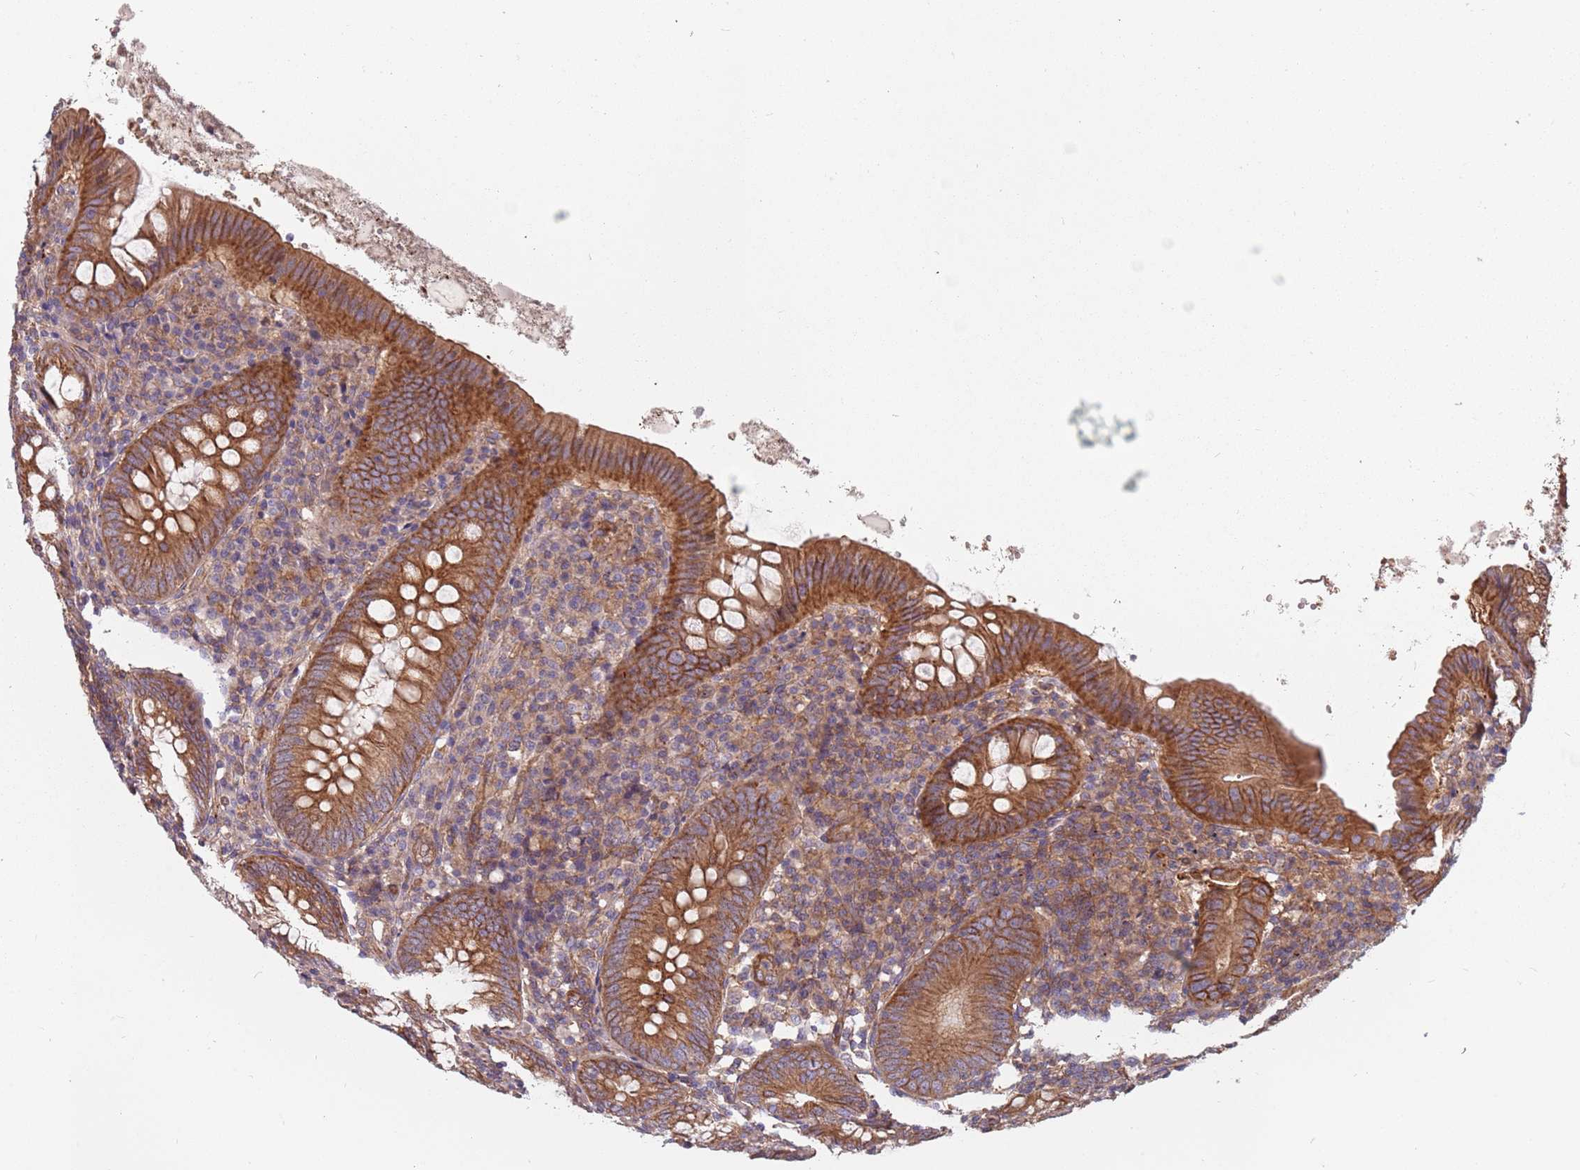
{"staining": {"intensity": "strong", "quantity": ">75%", "location": "cytoplasmic/membranous"}, "tissue": "appendix", "cell_type": "Glandular cells", "image_type": "normal", "snomed": [{"axis": "morphology", "description": "Normal tissue, NOS"}, {"axis": "topography", "description": "Appendix"}], "caption": "Immunohistochemistry (IHC) (DAB) staining of unremarkable human appendix exhibits strong cytoplasmic/membranous protein expression in about >75% of glandular cells. The protein of interest is stained brown, and the nuclei are stained in blue (DAB (3,3'-diaminobenzidine) IHC with brightfield microscopy, high magnification).", "gene": "SPDL1", "patient": {"sex": "female", "age": 54}}